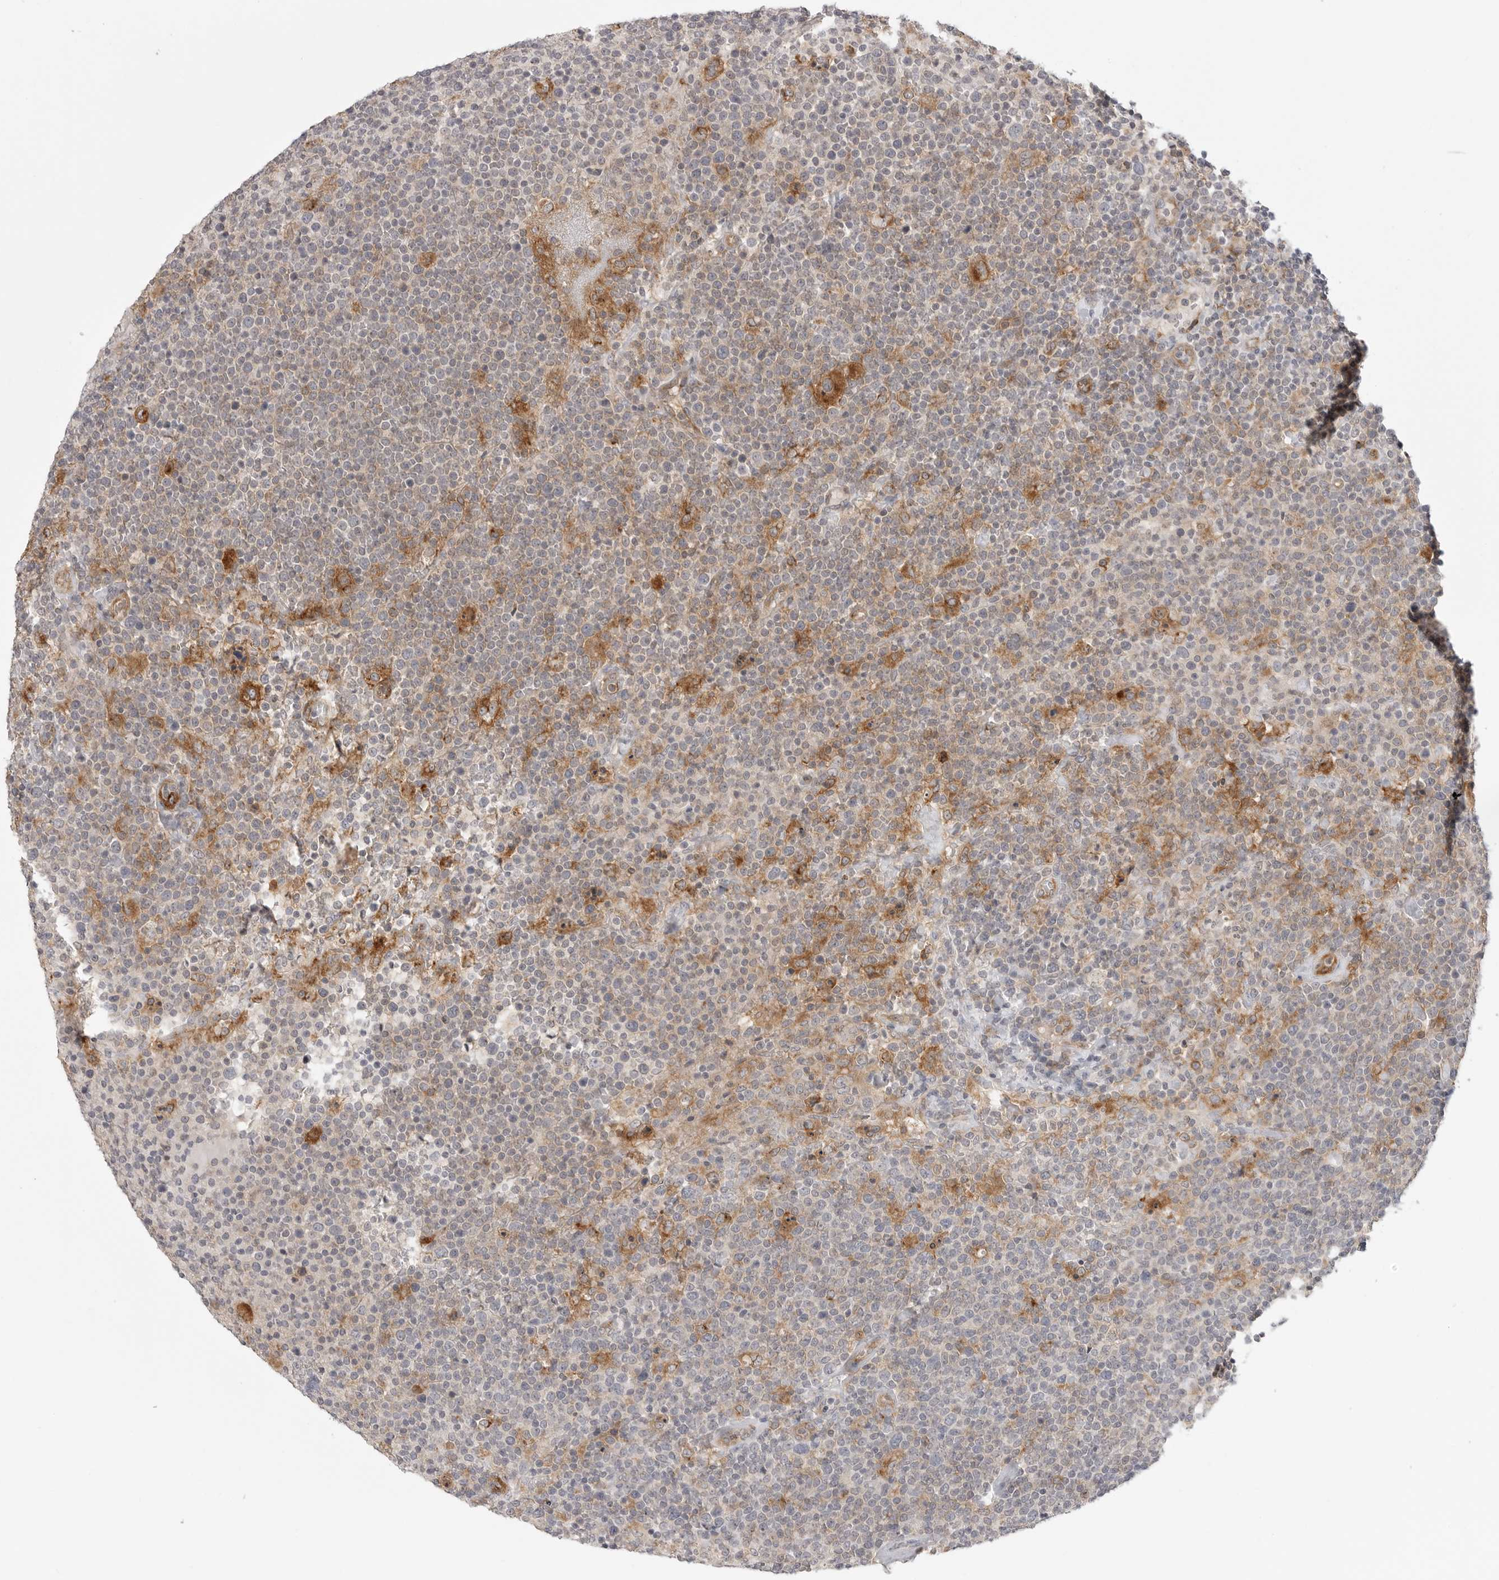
{"staining": {"intensity": "moderate", "quantity": "25%-75%", "location": "cytoplasmic/membranous"}, "tissue": "lymphoma", "cell_type": "Tumor cells", "image_type": "cancer", "snomed": [{"axis": "morphology", "description": "Malignant lymphoma, non-Hodgkin's type, High grade"}, {"axis": "topography", "description": "Lymph node"}], "caption": "Tumor cells reveal moderate cytoplasmic/membranous positivity in about 25%-75% of cells in high-grade malignant lymphoma, non-Hodgkin's type.", "gene": "IFNGR1", "patient": {"sex": "male", "age": 61}}